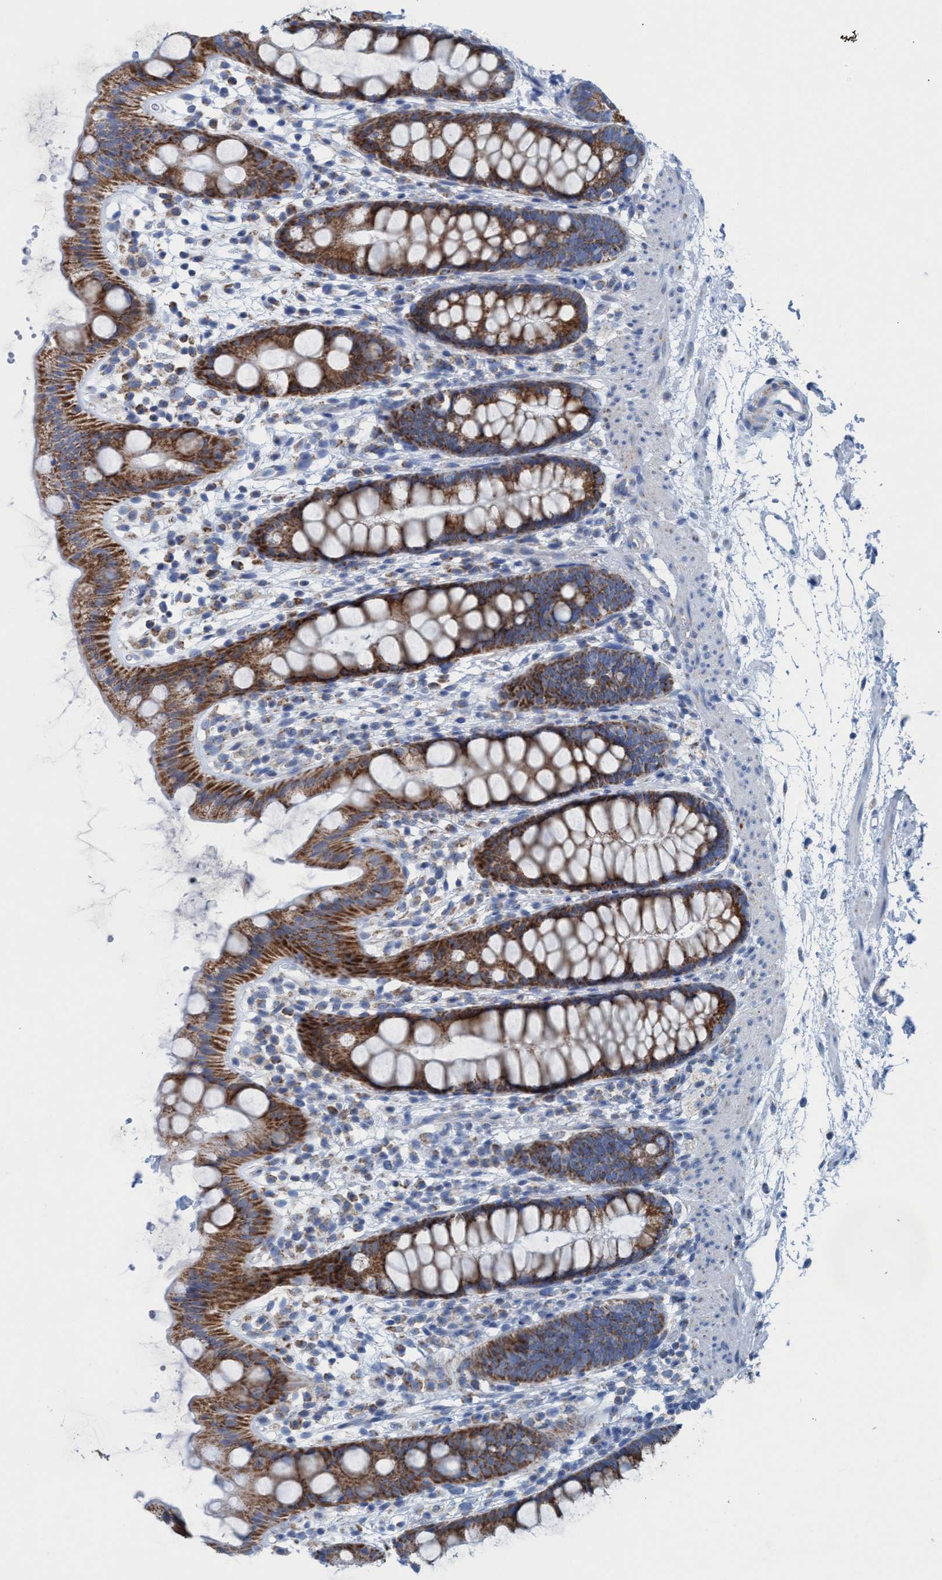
{"staining": {"intensity": "strong", "quantity": "25%-75%", "location": "cytoplasmic/membranous"}, "tissue": "rectum", "cell_type": "Glandular cells", "image_type": "normal", "snomed": [{"axis": "morphology", "description": "Normal tissue, NOS"}, {"axis": "topography", "description": "Rectum"}], "caption": "A histopathology image of human rectum stained for a protein displays strong cytoplasmic/membranous brown staining in glandular cells.", "gene": "GGA3", "patient": {"sex": "female", "age": 65}}